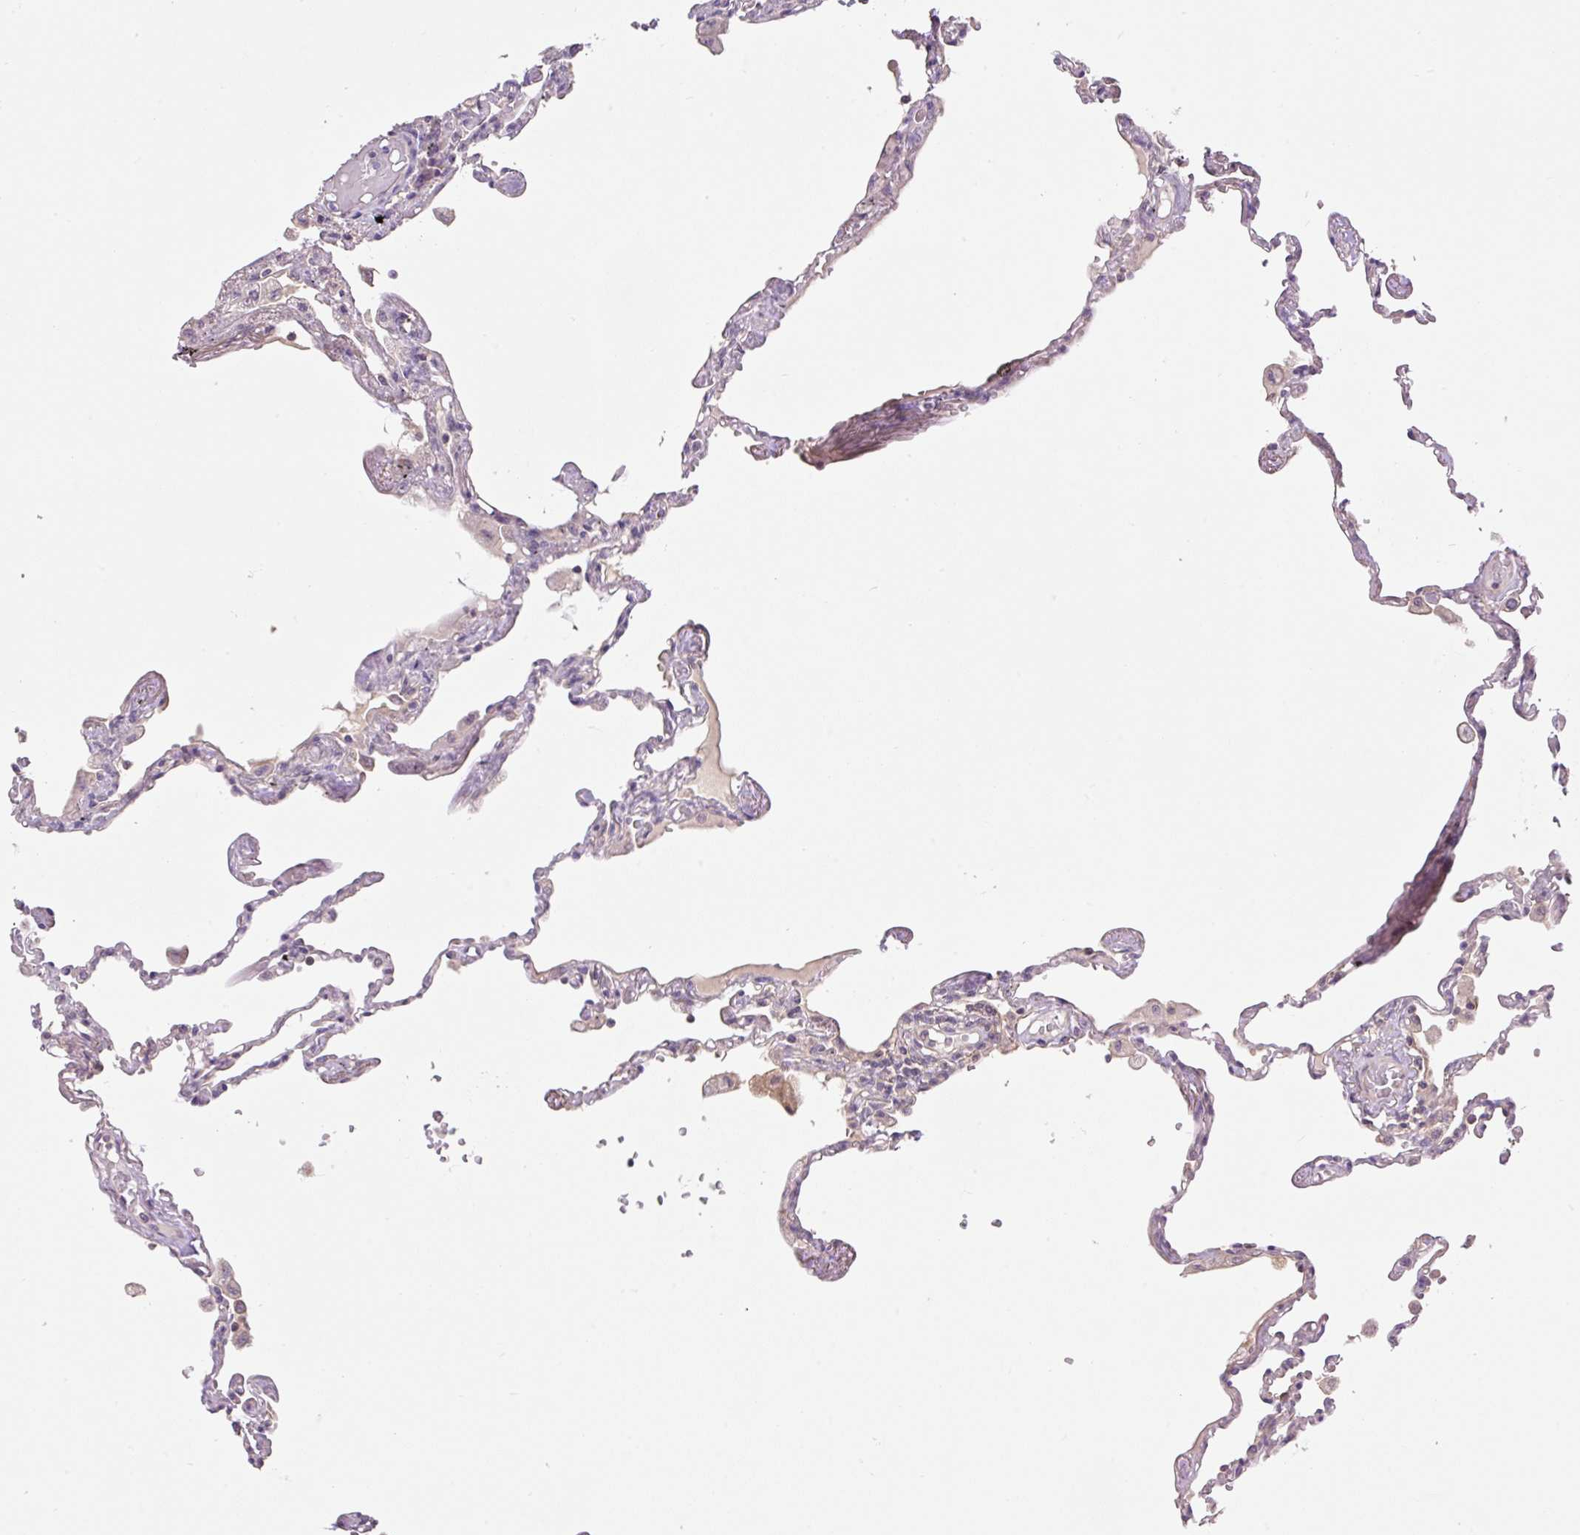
{"staining": {"intensity": "negative", "quantity": "none", "location": "none"}, "tissue": "lung", "cell_type": "Alveolar cells", "image_type": "normal", "snomed": [{"axis": "morphology", "description": "Normal tissue, NOS"}, {"axis": "topography", "description": "Lung"}], "caption": "Immunohistochemistry of normal lung displays no positivity in alveolar cells. The staining was performed using DAB to visualize the protein expression in brown, while the nuclei were stained in blue with hematoxylin (Magnification: 20x).", "gene": "COX8A", "patient": {"sex": "female", "age": 67}}